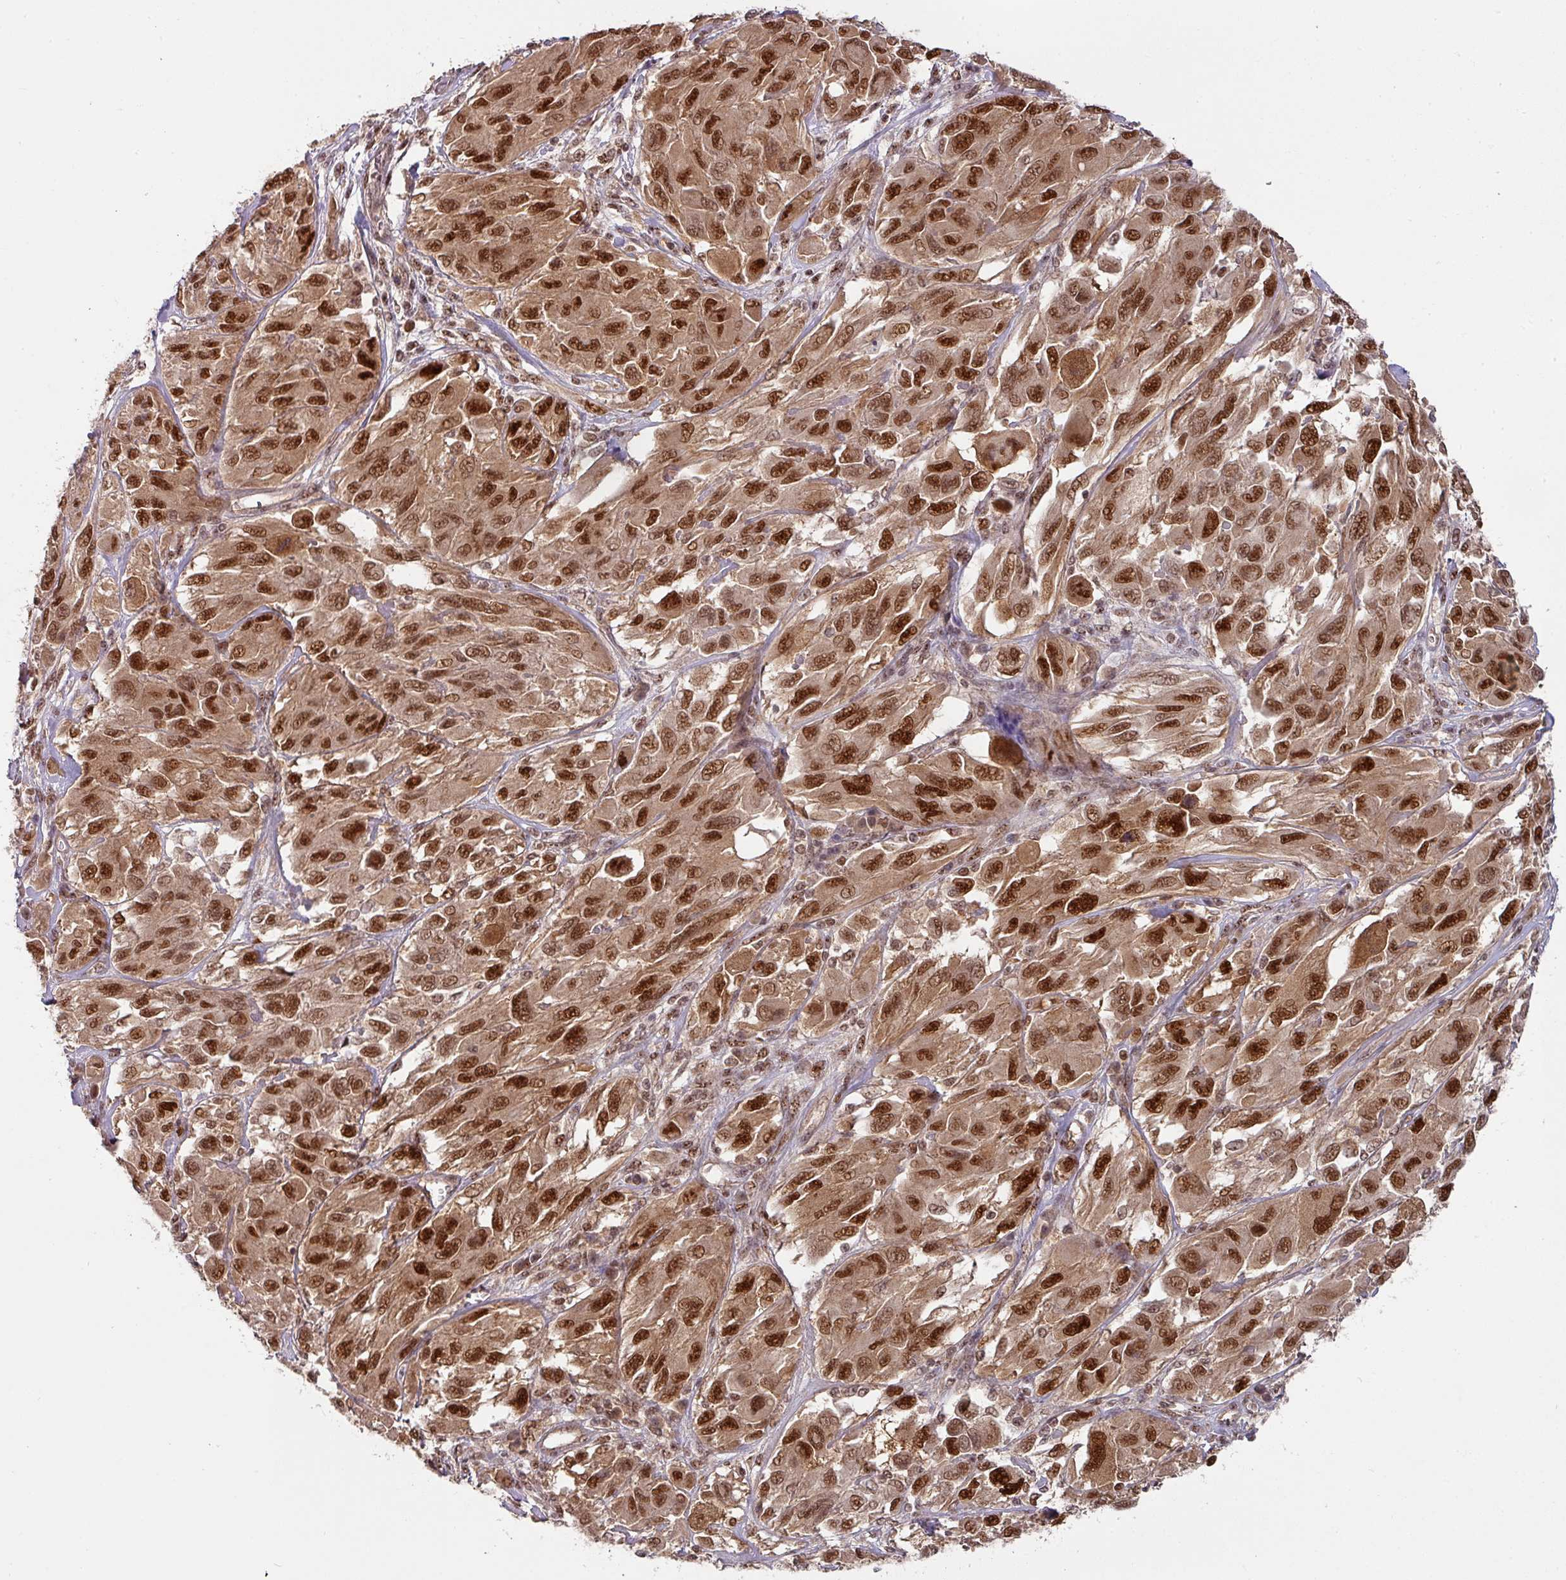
{"staining": {"intensity": "strong", "quantity": ">75%", "location": "cytoplasmic/membranous,nuclear"}, "tissue": "melanoma", "cell_type": "Tumor cells", "image_type": "cancer", "snomed": [{"axis": "morphology", "description": "Malignant melanoma, NOS"}, {"axis": "topography", "description": "Skin"}], "caption": "Immunohistochemistry (DAB (3,3'-diaminobenzidine)) staining of human malignant melanoma demonstrates strong cytoplasmic/membranous and nuclear protein expression in about >75% of tumor cells. (DAB (3,3'-diaminobenzidine) IHC with brightfield microscopy, high magnification).", "gene": "RANBP9", "patient": {"sex": "female", "age": 91}}